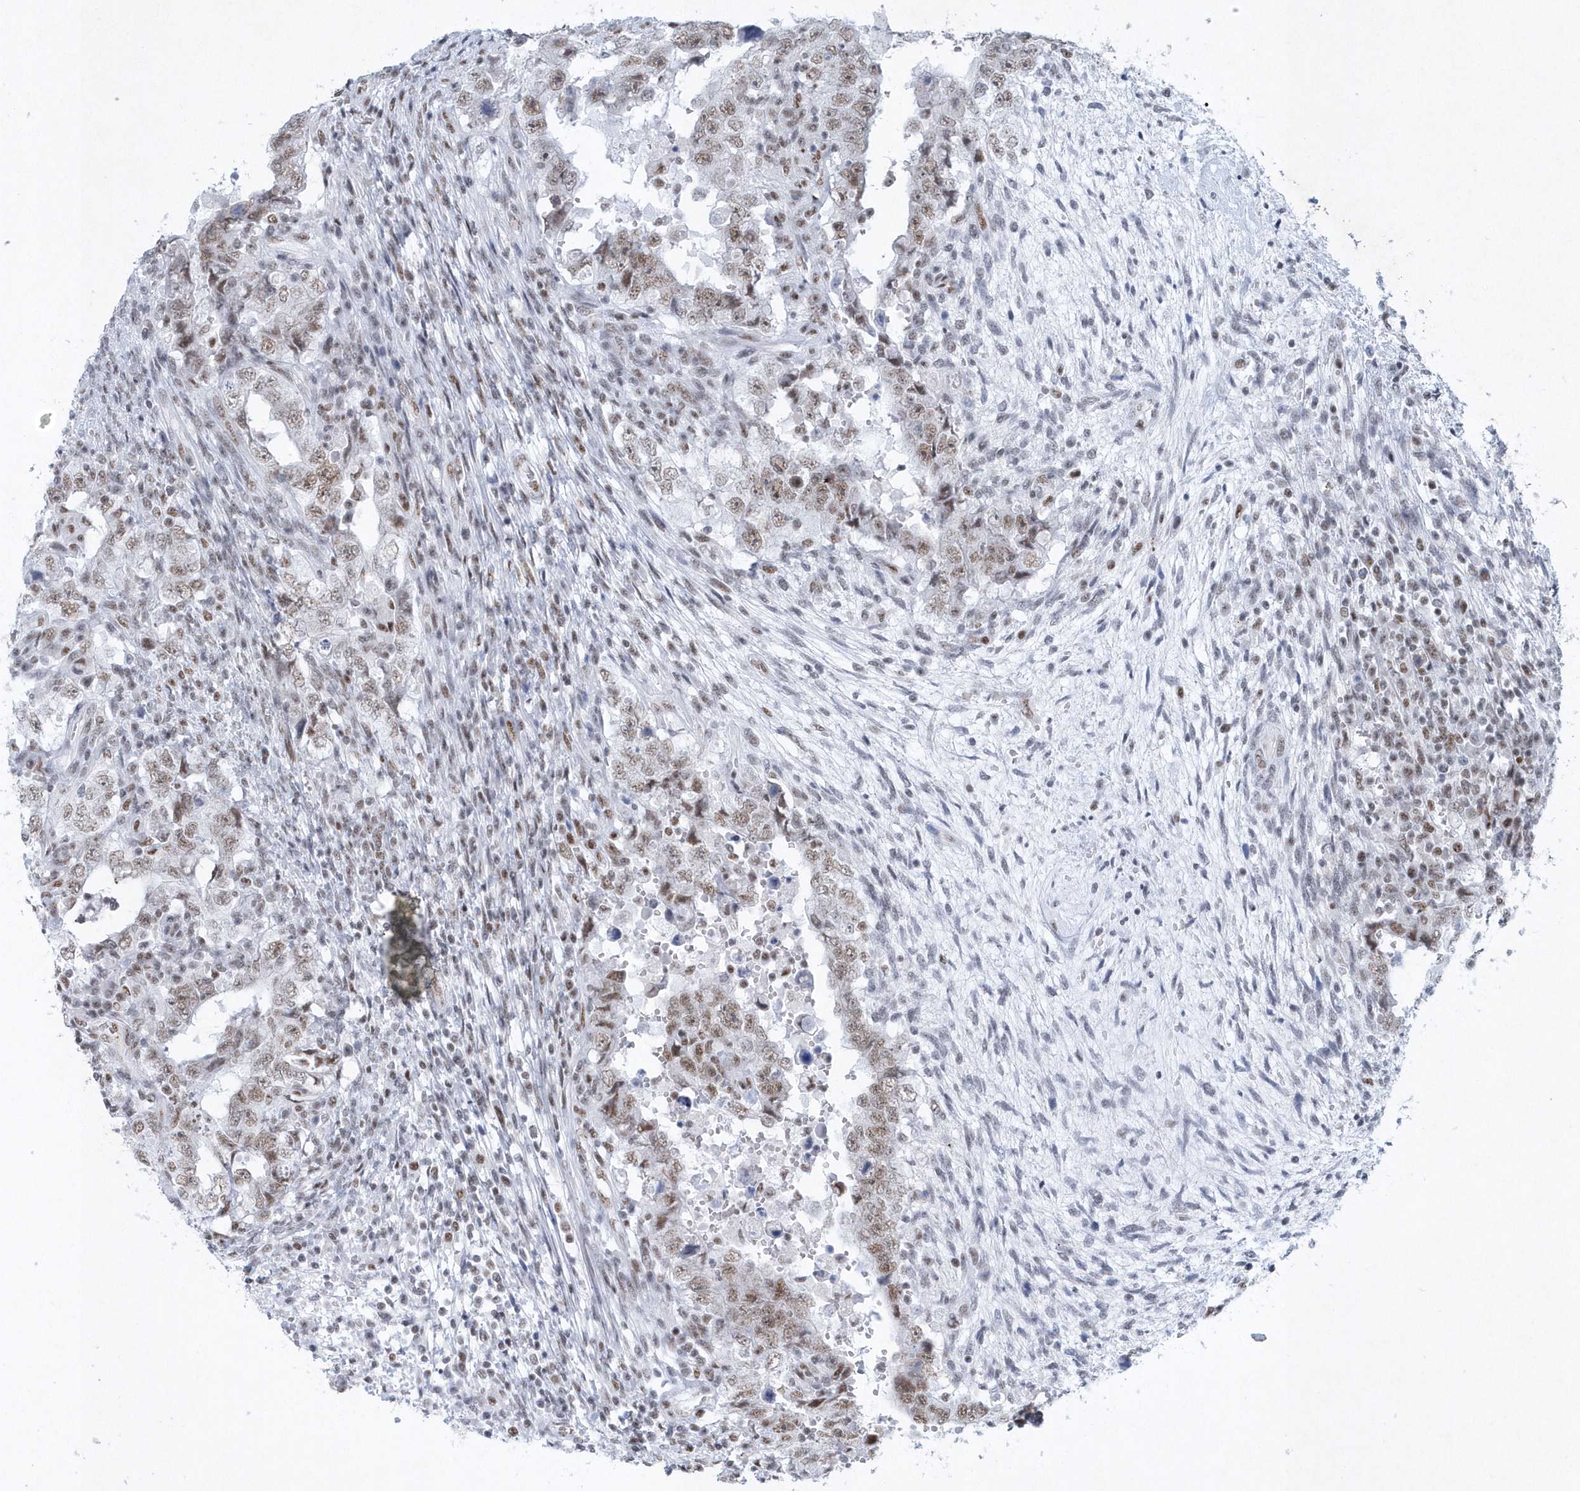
{"staining": {"intensity": "moderate", "quantity": ">75%", "location": "nuclear"}, "tissue": "testis cancer", "cell_type": "Tumor cells", "image_type": "cancer", "snomed": [{"axis": "morphology", "description": "Carcinoma, Embryonal, NOS"}, {"axis": "topography", "description": "Testis"}], "caption": "The photomicrograph shows a brown stain indicating the presence of a protein in the nuclear of tumor cells in testis cancer.", "gene": "DCLRE1A", "patient": {"sex": "male", "age": 26}}